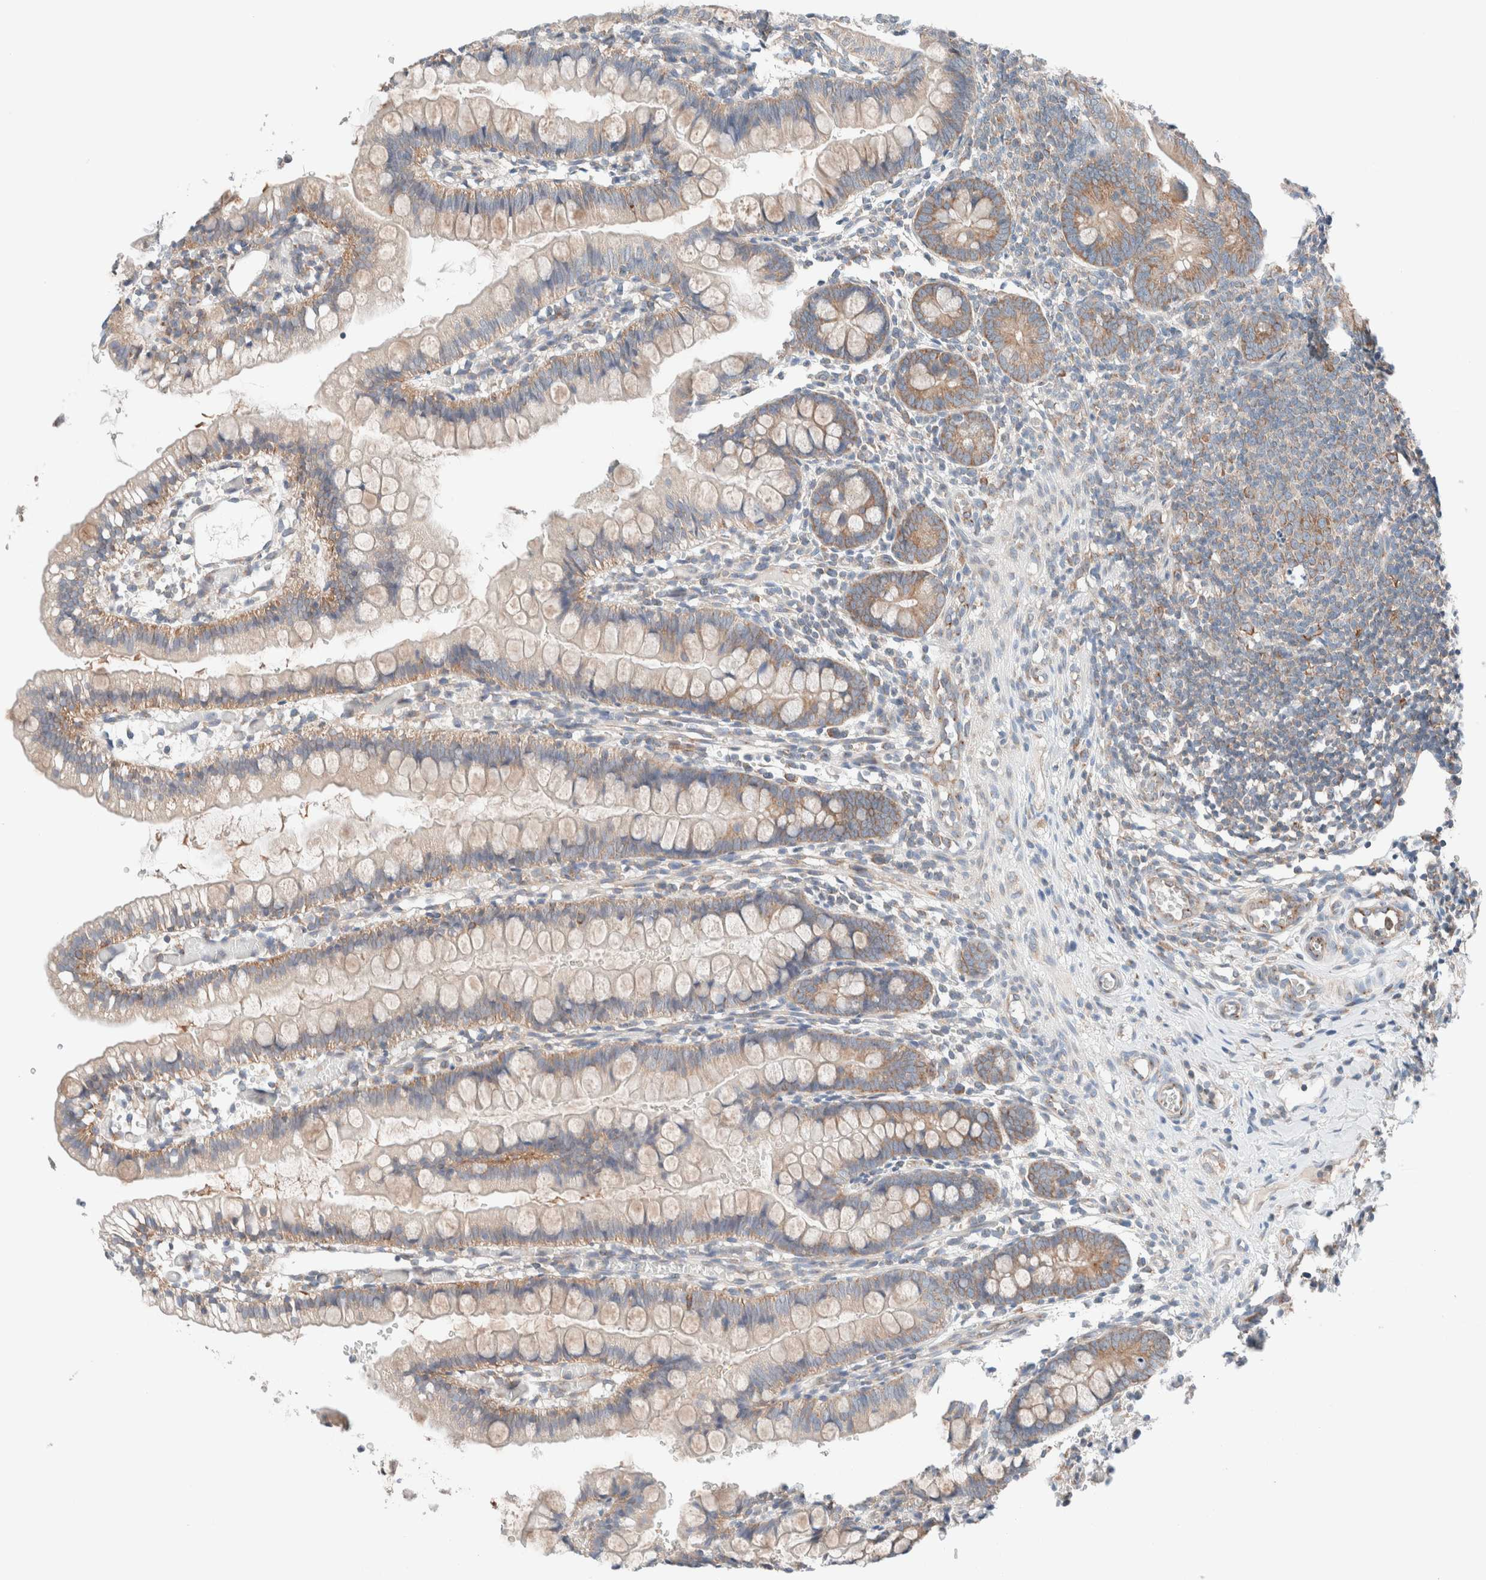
{"staining": {"intensity": "moderate", "quantity": "25%-75%", "location": "cytoplasmic/membranous"}, "tissue": "small intestine", "cell_type": "Glandular cells", "image_type": "normal", "snomed": [{"axis": "morphology", "description": "Normal tissue, NOS"}, {"axis": "morphology", "description": "Developmental malformation"}, {"axis": "topography", "description": "Small intestine"}], "caption": "An image showing moderate cytoplasmic/membranous expression in approximately 25%-75% of glandular cells in benign small intestine, as visualized by brown immunohistochemical staining.", "gene": "CASC3", "patient": {"sex": "male"}}